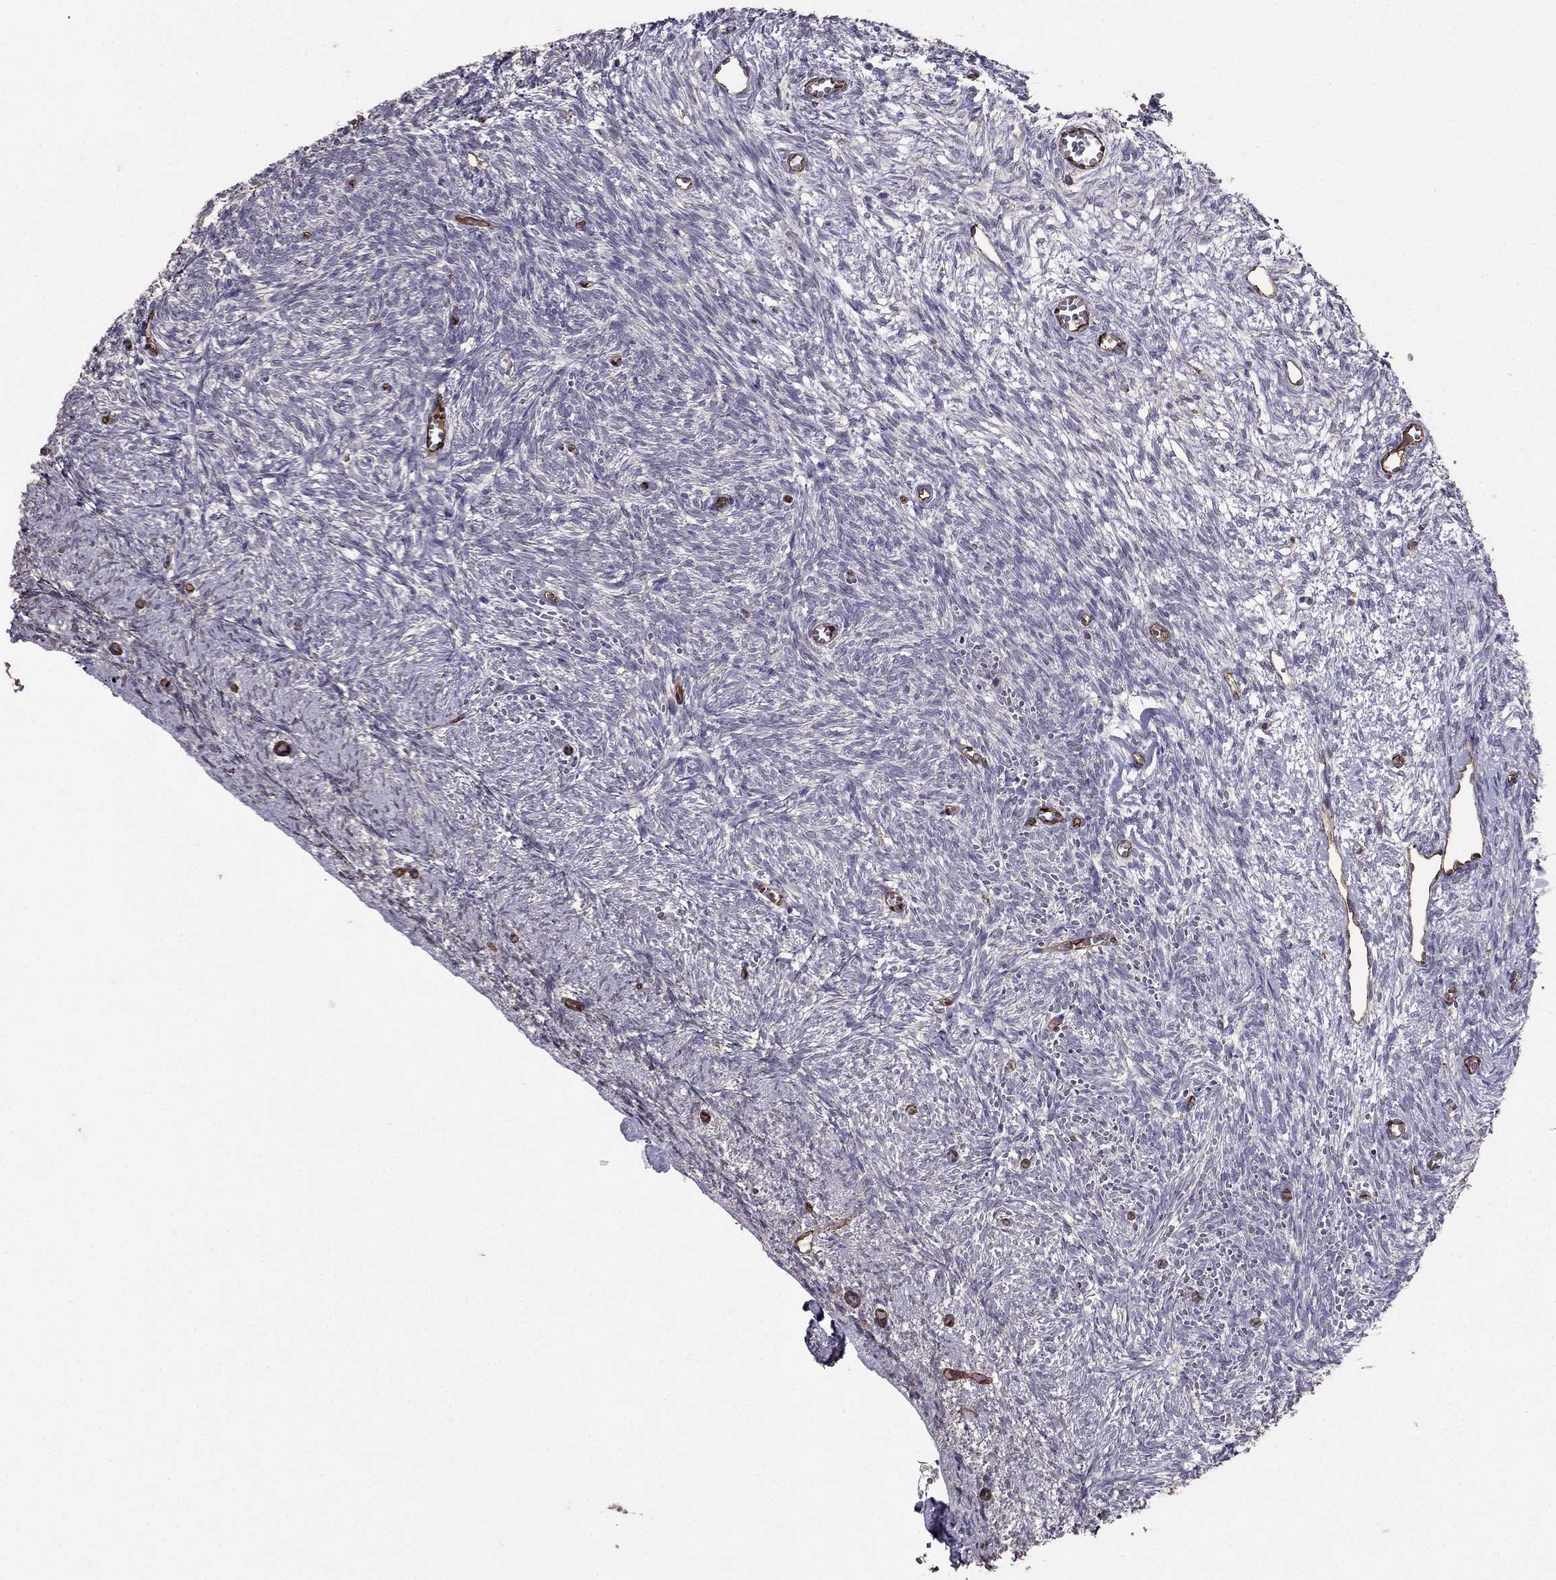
{"staining": {"intensity": "negative", "quantity": "none", "location": "none"}, "tissue": "ovary", "cell_type": "Follicle cells", "image_type": "normal", "snomed": [{"axis": "morphology", "description": "Normal tissue, NOS"}, {"axis": "topography", "description": "Ovary"}], "caption": "The image exhibits no significant staining in follicle cells of ovary. (DAB immunohistochemistry with hematoxylin counter stain).", "gene": "RASIP1", "patient": {"sex": "female", "age": 43}}